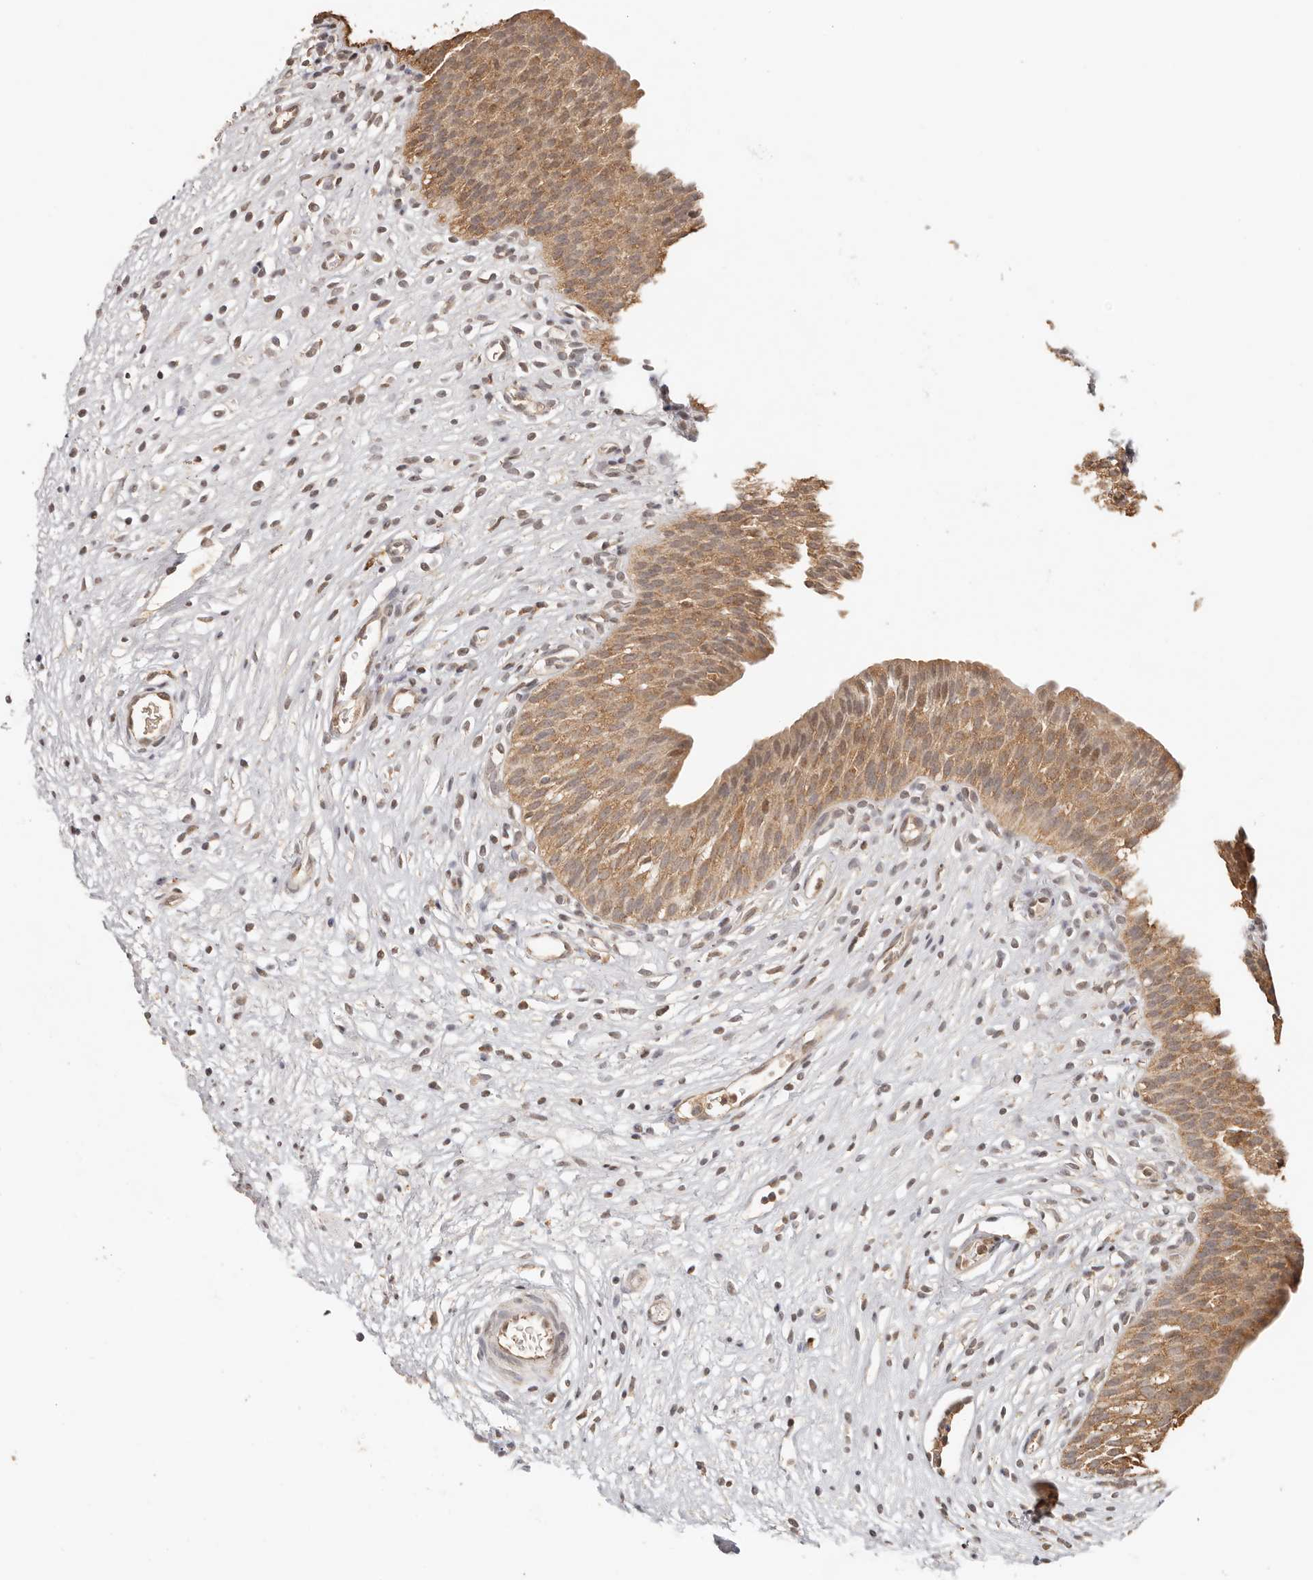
{"staining": {"intensity": "moderate", "quantity": ">75%", "location": "cytoplasmic/membranous"}, "tissue": "urinary bladder", "cell_type": "Urothelial cells", "image_type": "normal", "snomed": [{"axis": "morphology", "description": "Normal tissue, NOS"}, {"axis": "topography", "description": "Urinary bladder"}], "caption": "IHC of unremarkable human urinary bladder reveals medium levels of moderate cytoplasmic/membranous expression in about >75% of urothelial cells.", "gene": "SEC14L1", "patient": {"sex": "male", "age": 1}}